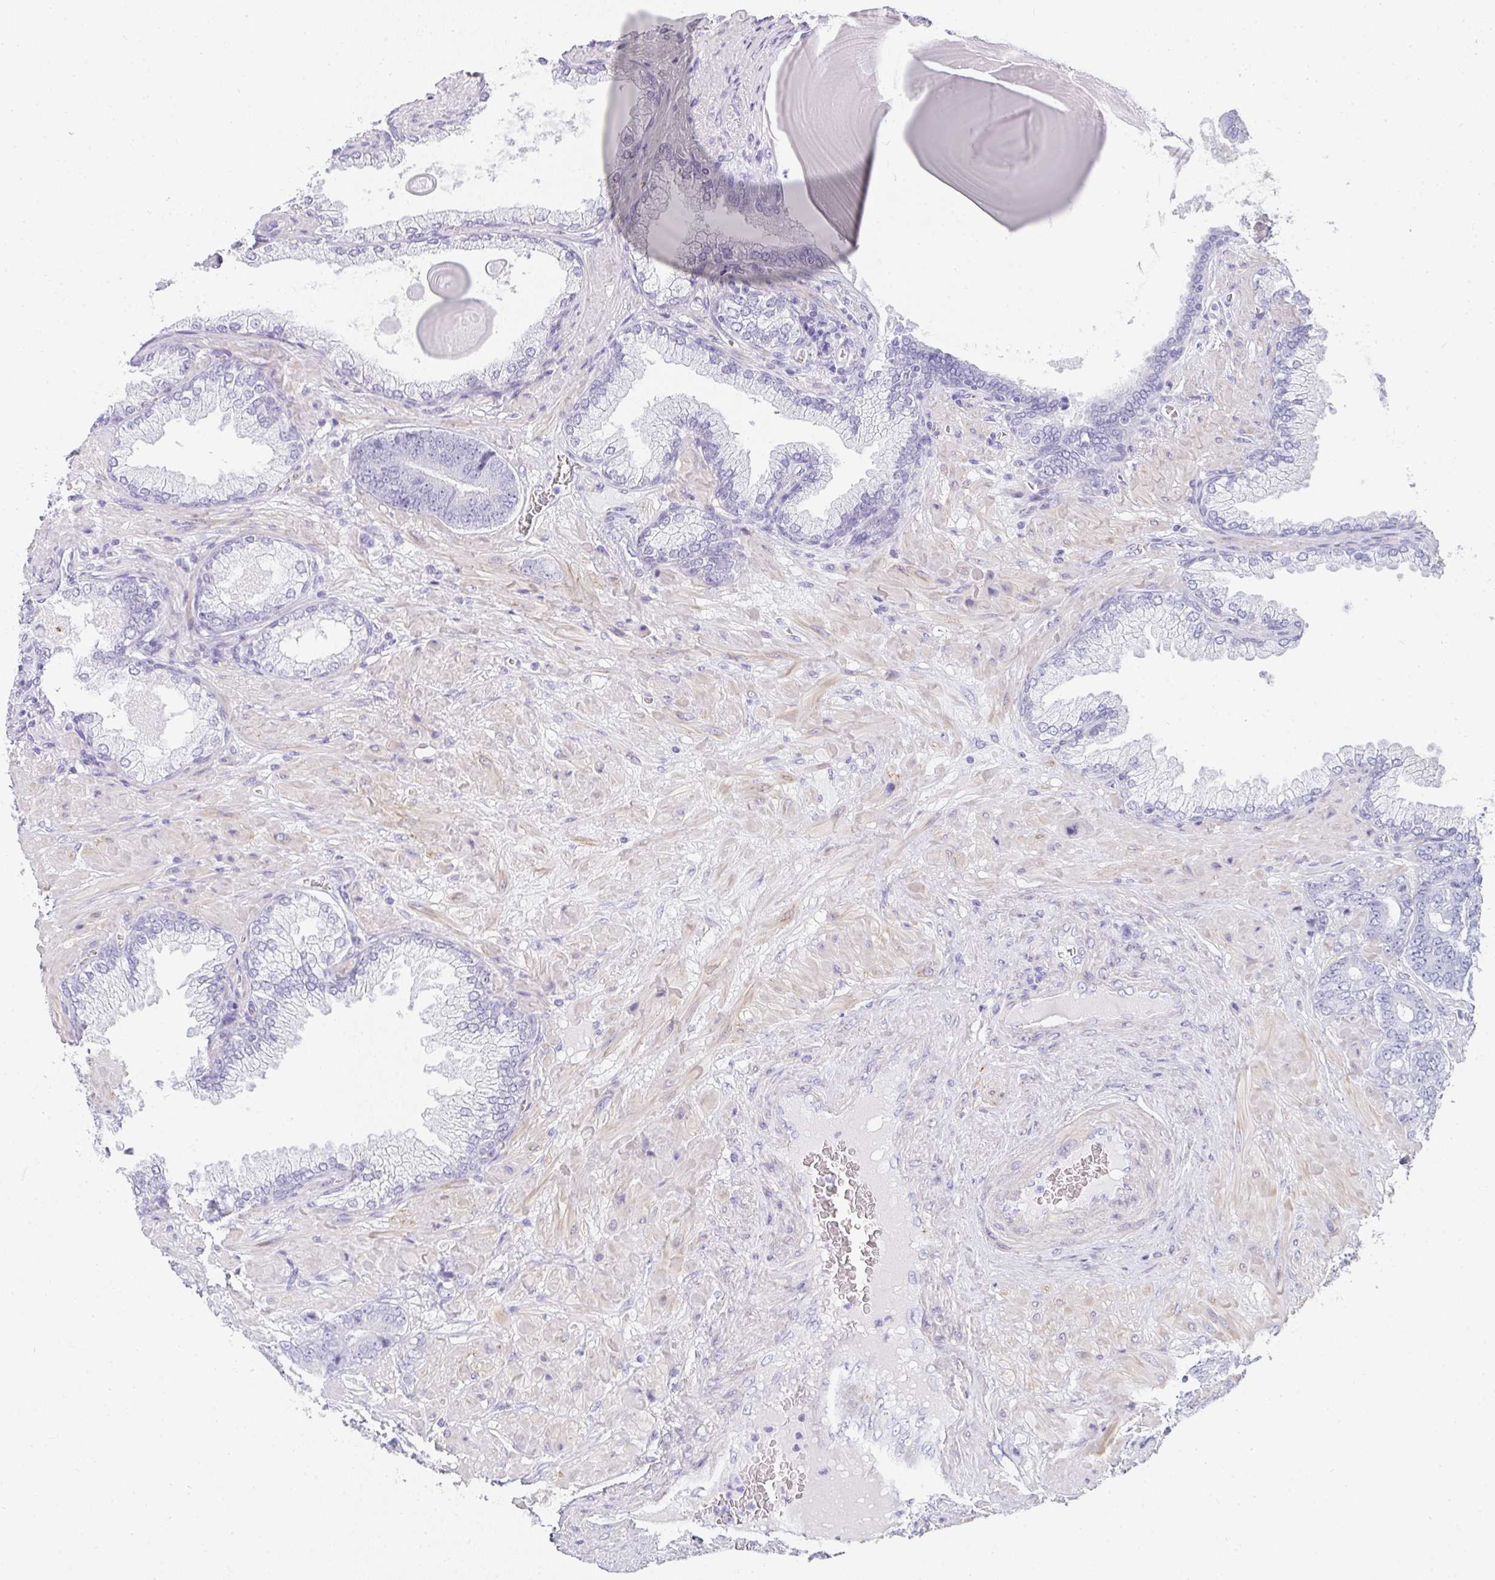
{"staining": {"intensity": "negative", "quantity": "none", "location": "none"}, "tissue": "prostate cancer", "cell_type": "Tumor cells", "image_type": "cancer", "snomed": [{"axis": "morphology", "description": "Adenocarcinoma, High grade"}, {"axis": "topography", "description": "Prostate"}], "caption": "The immunohistochemistry histopathology image has no significant positivity in tumor cells of high-grade adenocarcinoma (prostate) tissue.", "gene": "PRND", "patient": {"sex": "male", "age": 62}}